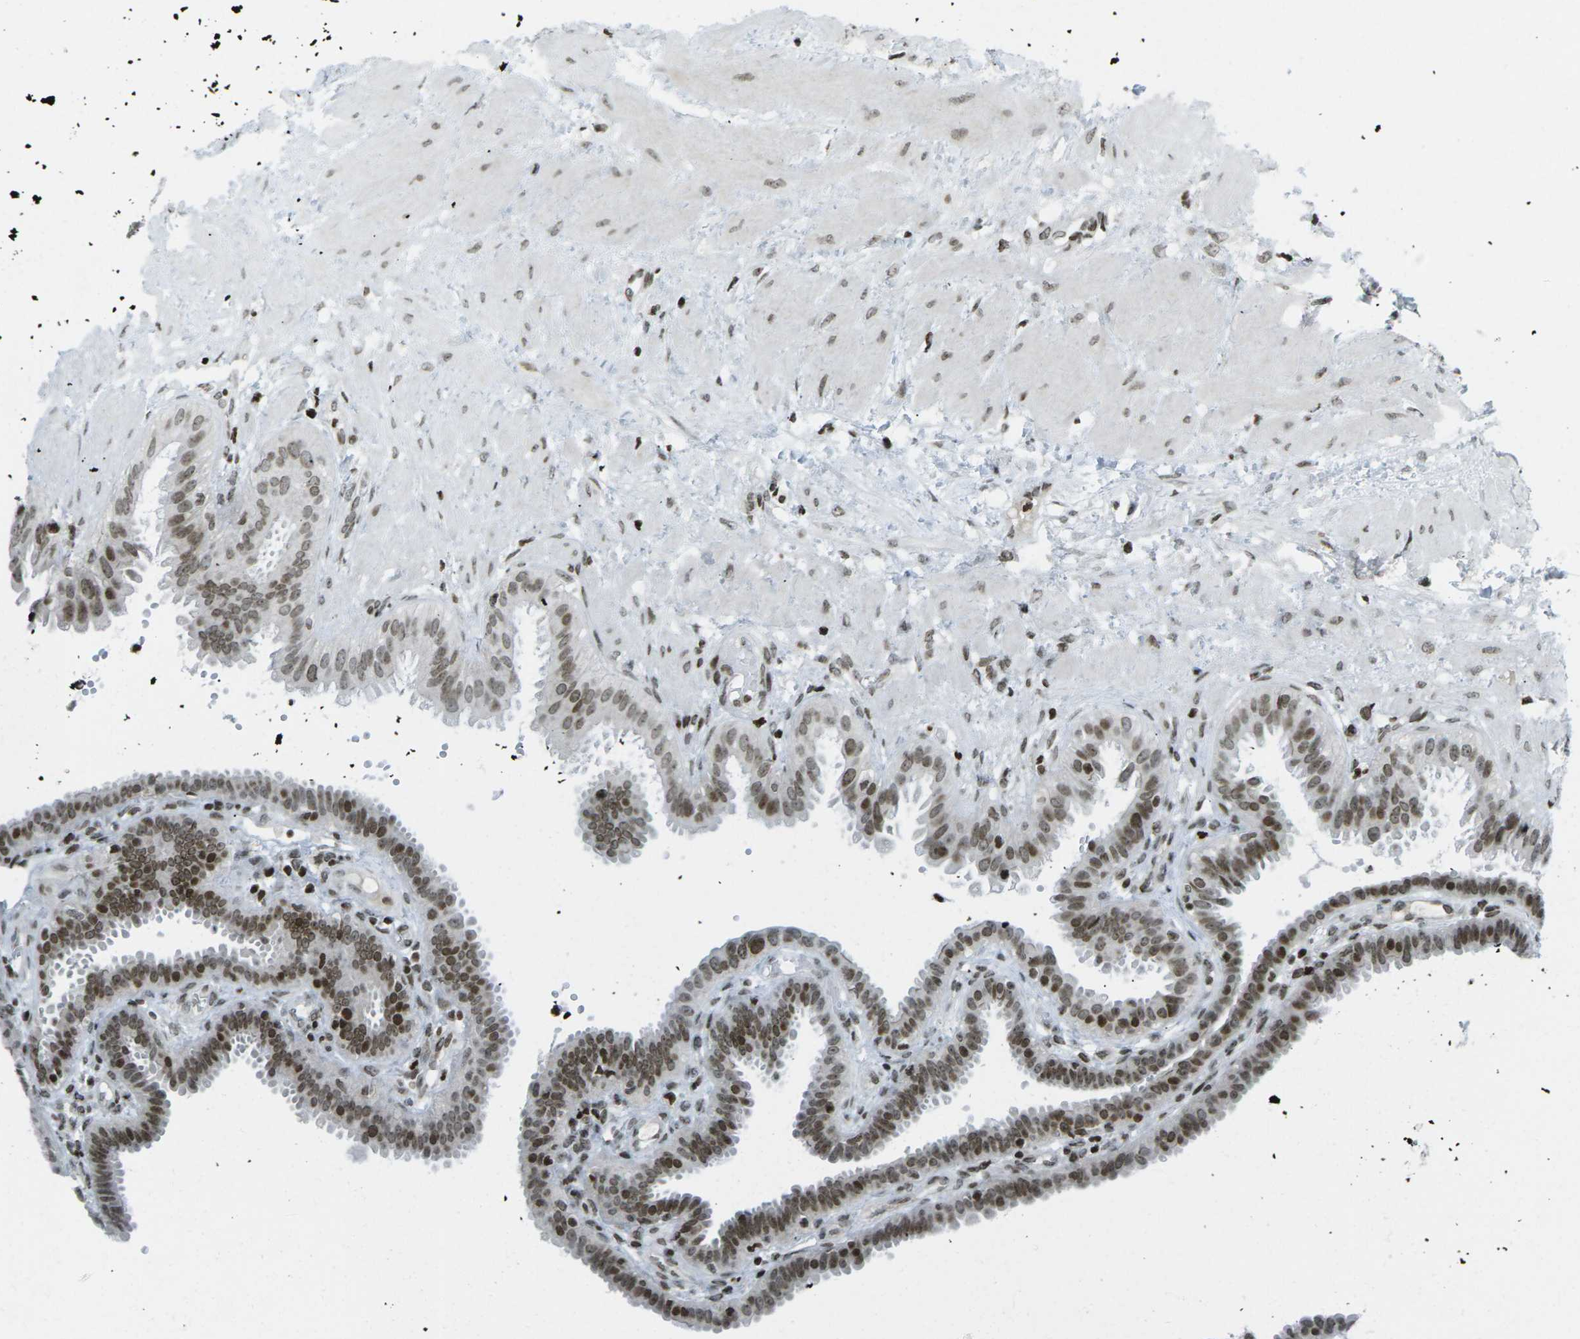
{"staining": {"intensity": "strong", "quantity": ">75%", "location": "nuclear"}, "tissue": "fallopian tube", "cell_type": "Glandular cells", "image_type": "normal", "snomed": [{"axis": "morphology", "description": "Normal tissue, NOS"}, {"axis": "topography", "description": "Fallopian tube"}, {"axis": "topography", "description": "Placenta"}], "caption": "IHC staining of benign fallopian tube, which shows high levels of strong nuclear expression in approximately >75% of glandular cells indicating strong nuclear protein staining. The staining was performed using DAB (brown) for protein detection and nuclei were counterstained in hematoxylin (blue).", "gene": "EME1", "patient": {"sex": "female", "age": 34}}